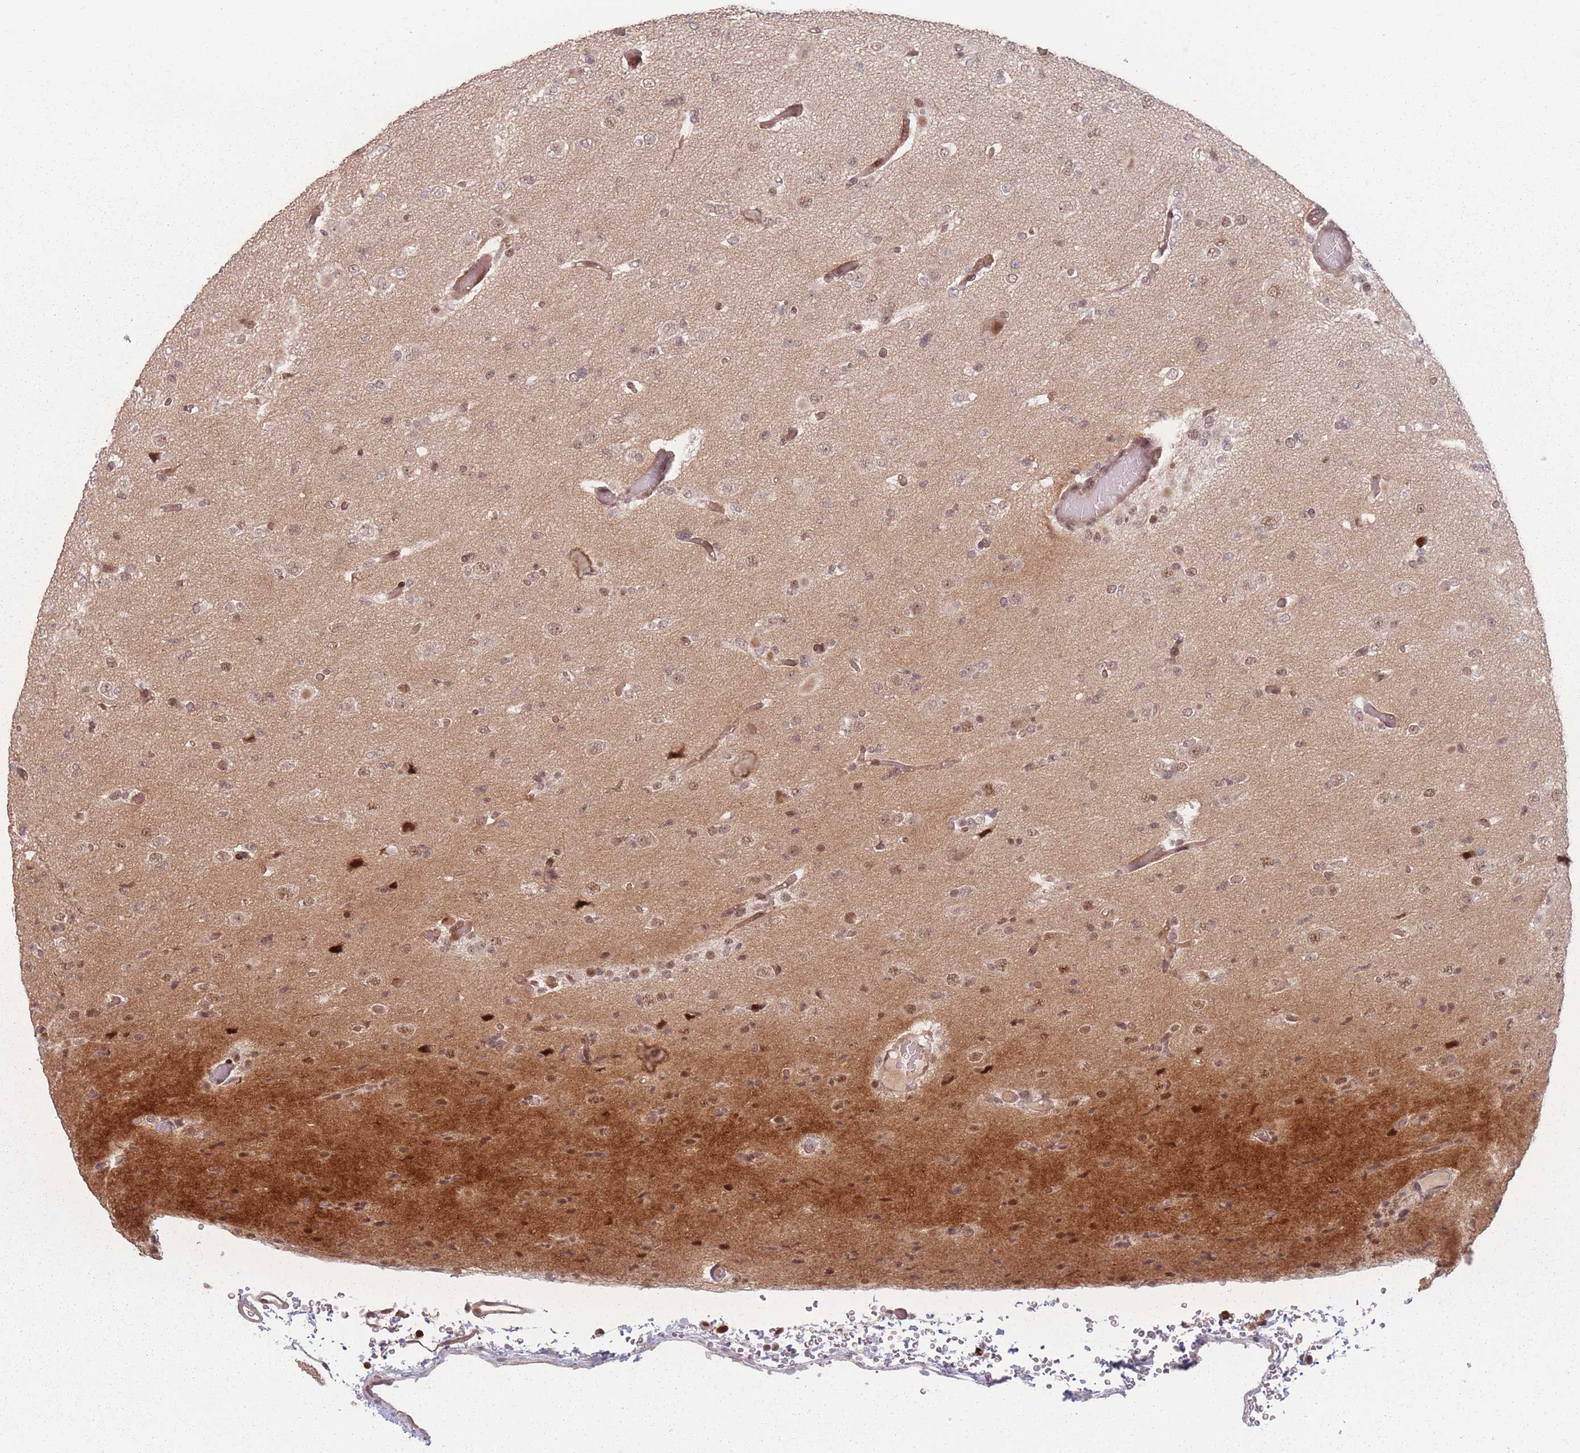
{"staining": {"intensity": "moderate", "quantity": "25%-75%", "location": "nuclear"}, "tissue": "glioma", "cell_type": "Tumor cells", "image_type": "cancer", "snomed": [{"axis": "morphology", "description": "Glioma, malignant, Low grade"}, {"axis": "topography", "description": "Brain"}], "caption": "Immunohistochemical staining of glioma displays medium levels of moderate nuclear staining in about 25%-75% of tumor cells.", "gene": "WDR55", "patient": {"sex": "female", "age": 22}}